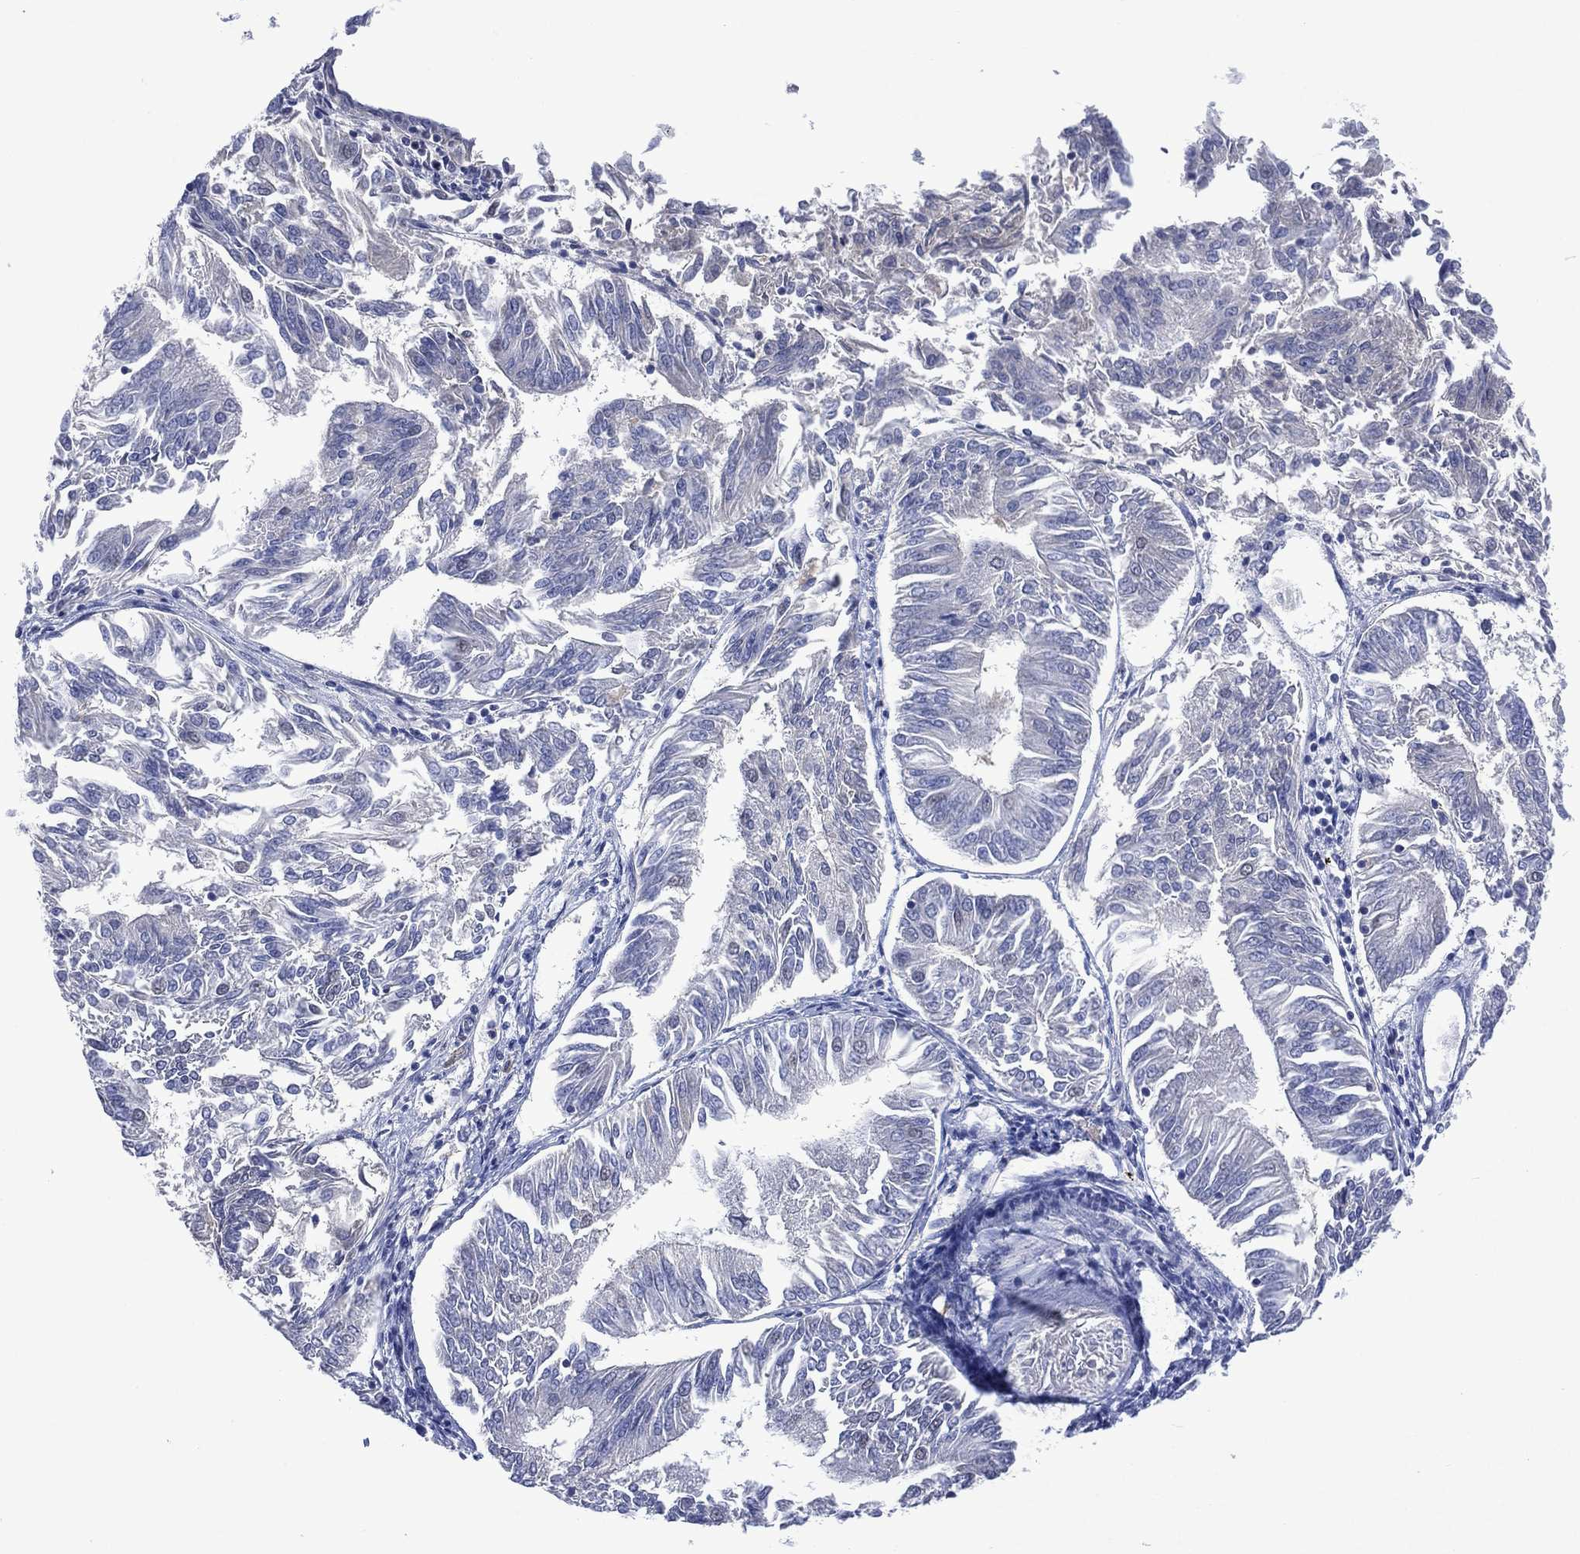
{"staining": {"intensity": "negative", "quantity": "none", "location": "none"}, "tissue": "endometrial cancer", "cell_type": "Tumor cells", "image_type": "cancer", "snomed": [{"axis": "morphology", "description": "Adenocarcinoma, NOS"}, {"axis": "topography", "description": "Endometrium"}], "caption": "There is no significant positivity in tumor cells of endometrial adenocarcinoma.", "gene": "ASB10", "patient": {"sex": "female", "age": 58}}